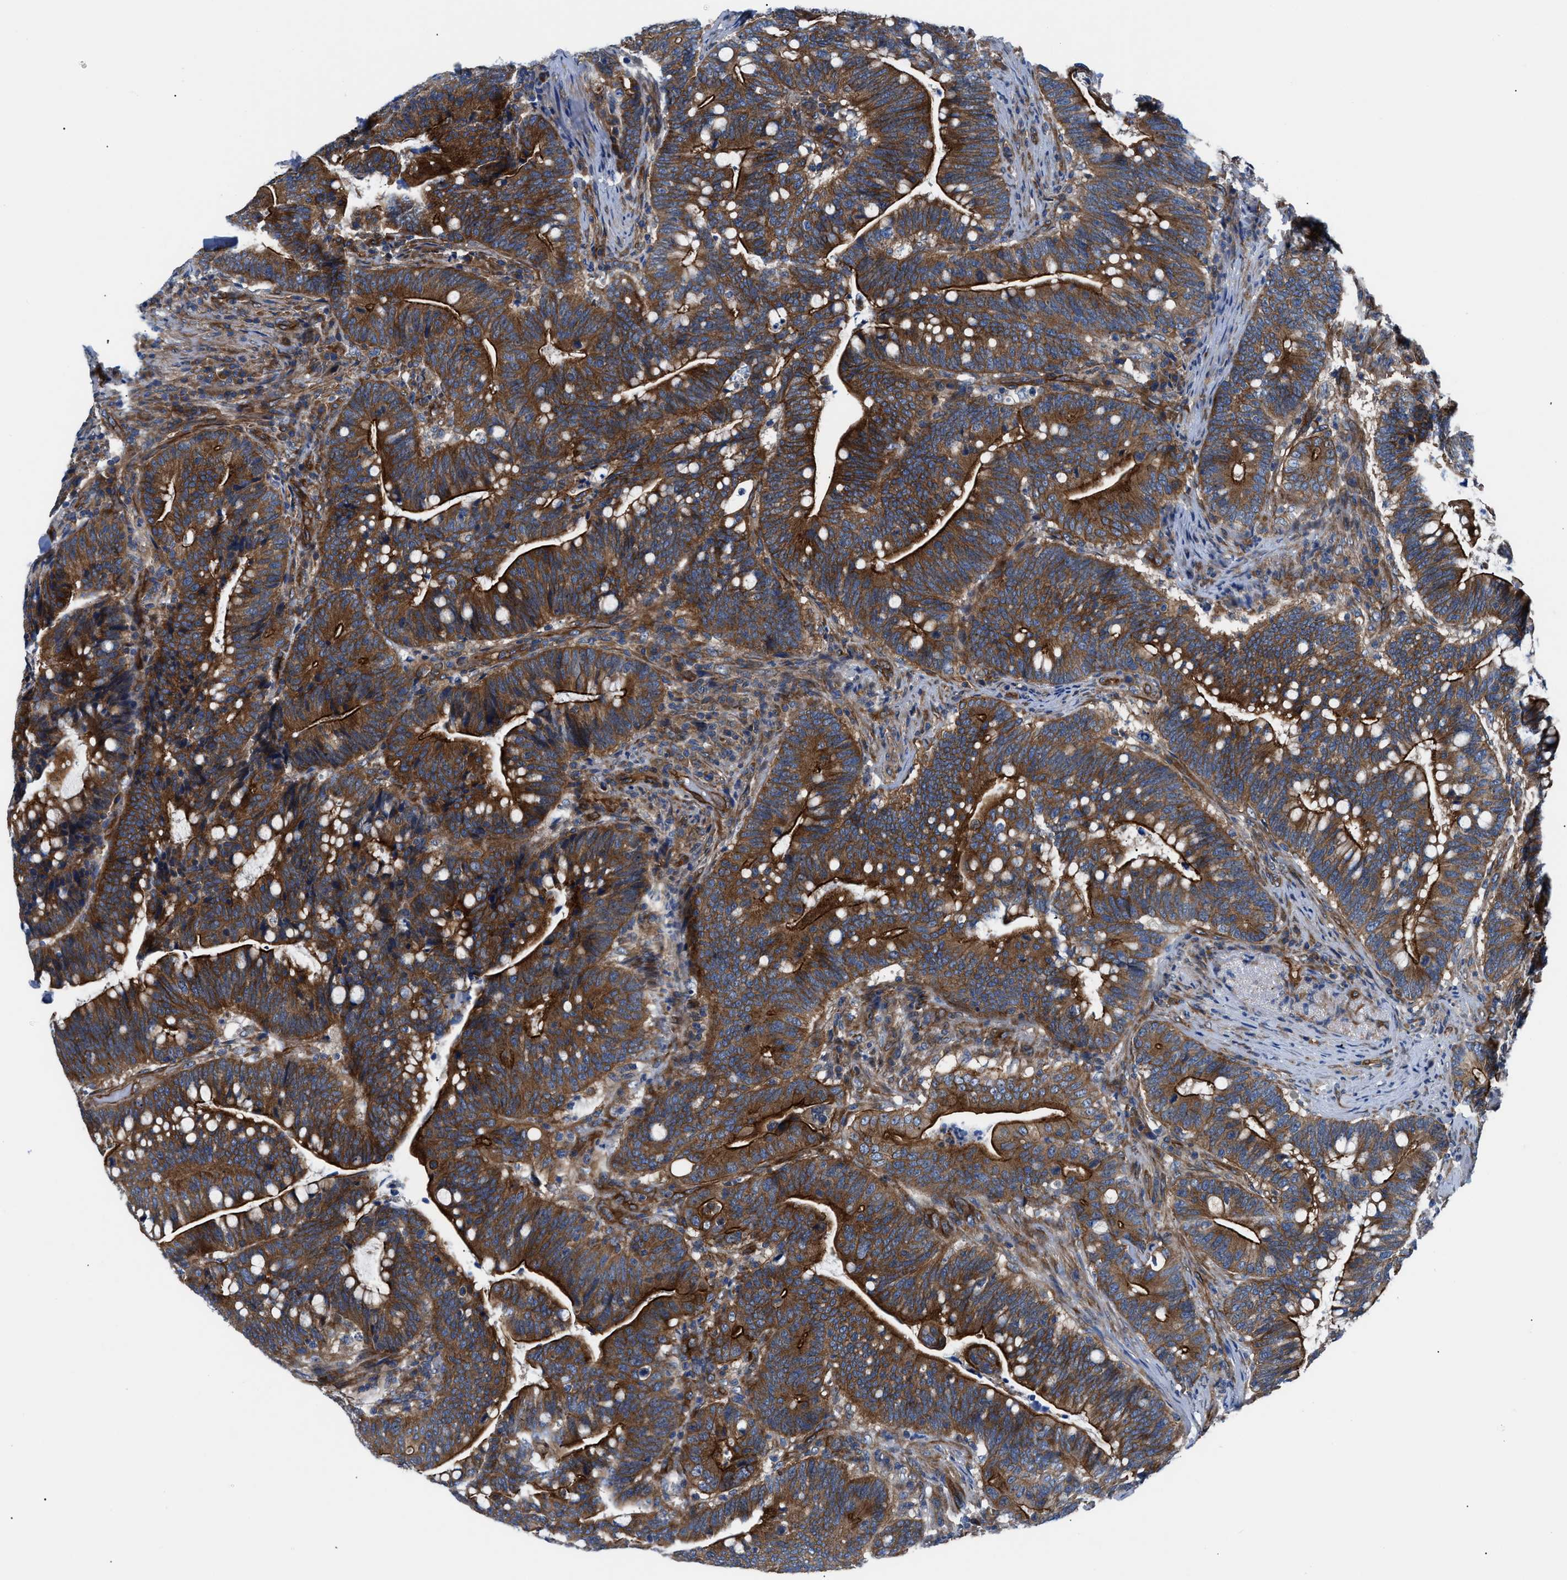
{"staining": {"intensity": "strong", "quantity": ">75%", "location": "cytoplasmic/membranous"}, "tissue": "colorectal cancer", "cell_type": "Tumor cells", "image_type": "cancer", "snomed": [{"axis": "morphology", "description": "Normal tissue, NOS"}, {"axis": "morphology", "description": "Adenocarcinoma, NOS"}, {"axis": "topography", "description": "Colon"}], "caption": "Protein analysis of colorectal cancer (adenocarcinoma) tissue exhibits strong cytoplasmic/membranous expression in approximately >75% of tumor cells.", "gene": "TRIP4", "patient": {"sex": "female", "age": 66}}